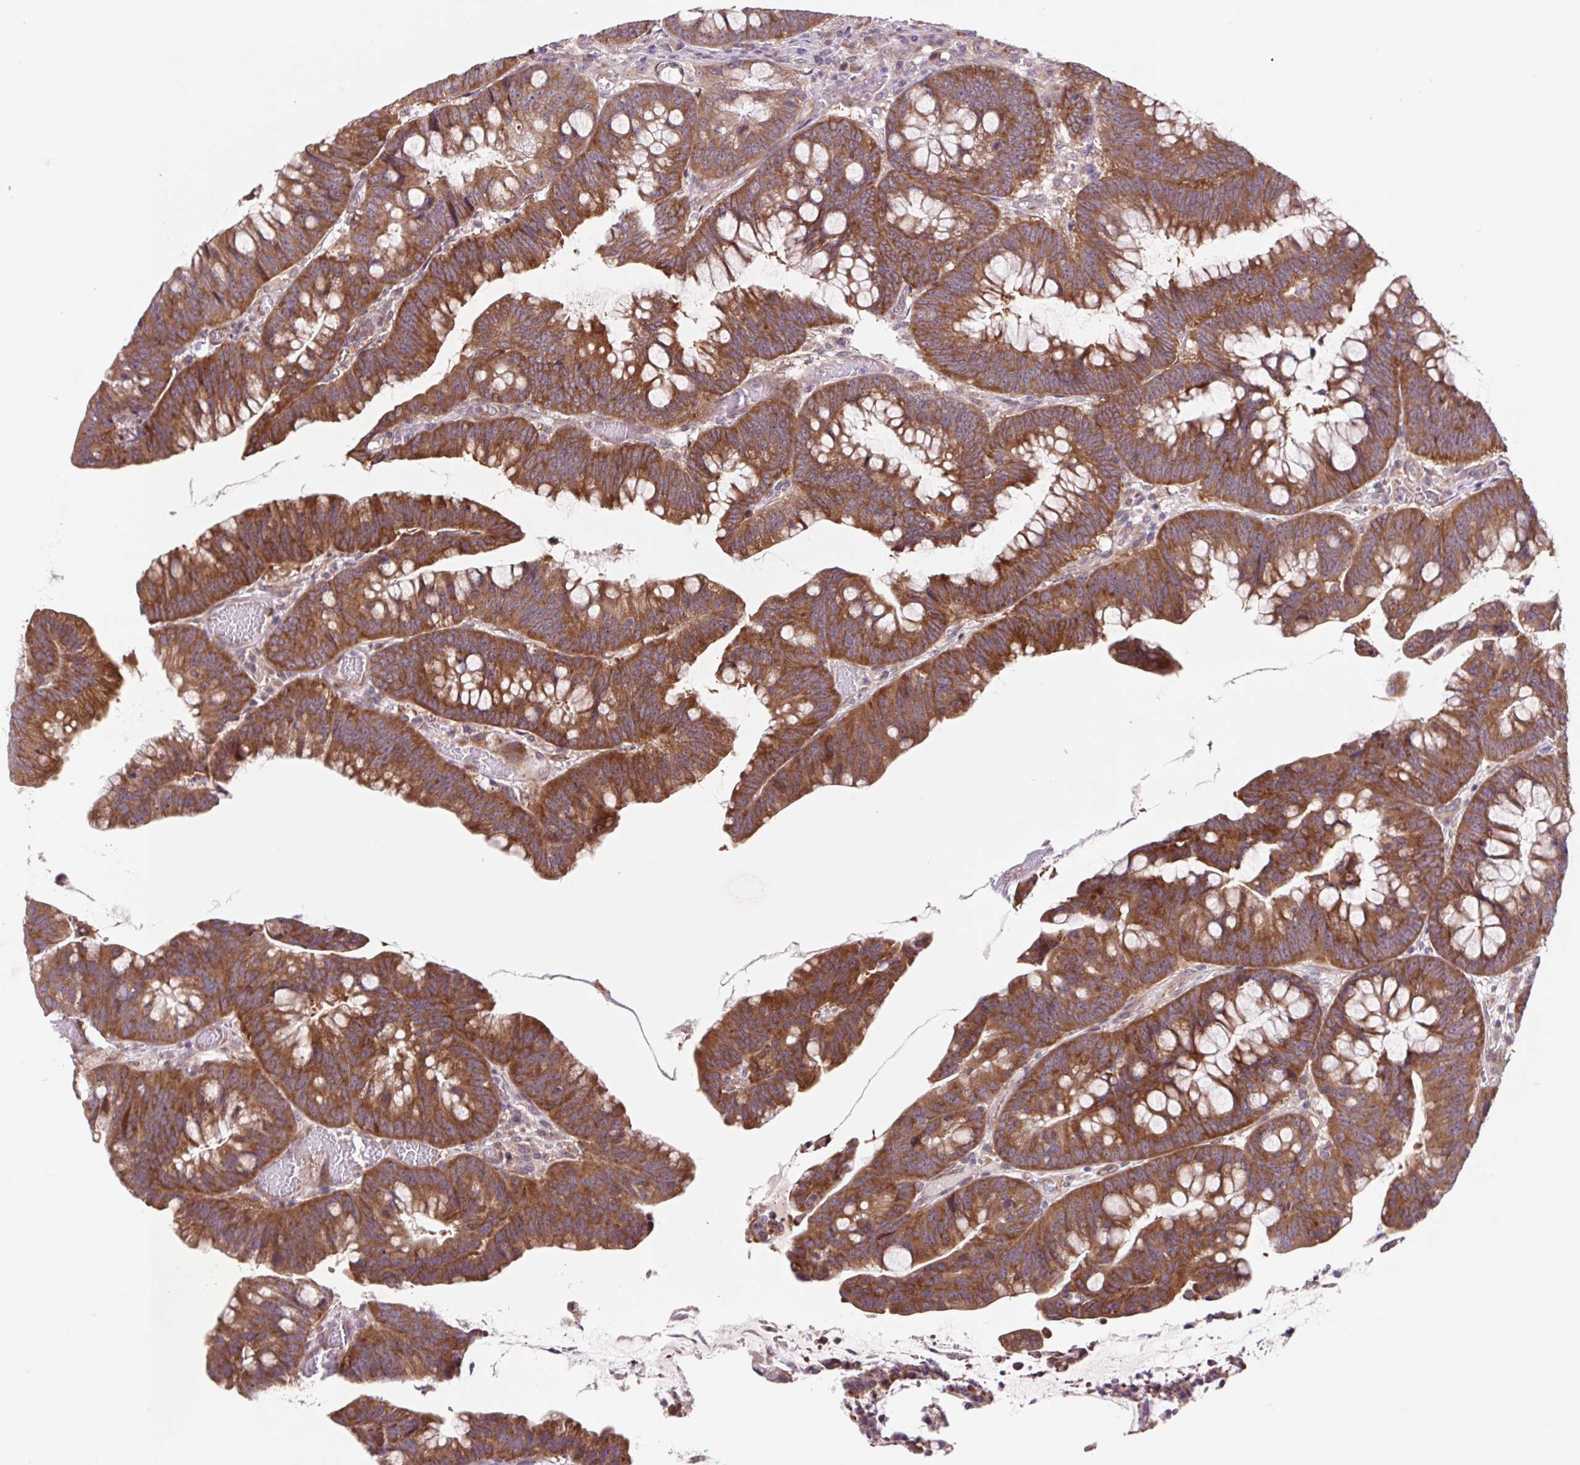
{"staining": {"intensity": "moderate", "quantity": ">75%", "location": "cytoplasmic/membranous"}, "tissue": "colorectal cancer", "cell_type": "Tumor cells", "image_type": "cancer", "snomed": [{"axis": "morphology", "description": "Adenocarcinoma, NOS"}, {"axis": "topography", "description": "Colon"}], "caption": "Protein expression analysis of human colorectal cancer (adenocarcinoma) reveals moderate cytoplasmic/membranous expression in approximately >75% of tumor cells.", "gene": "HFE", "patient": {"sex": "male", "age": 62}}